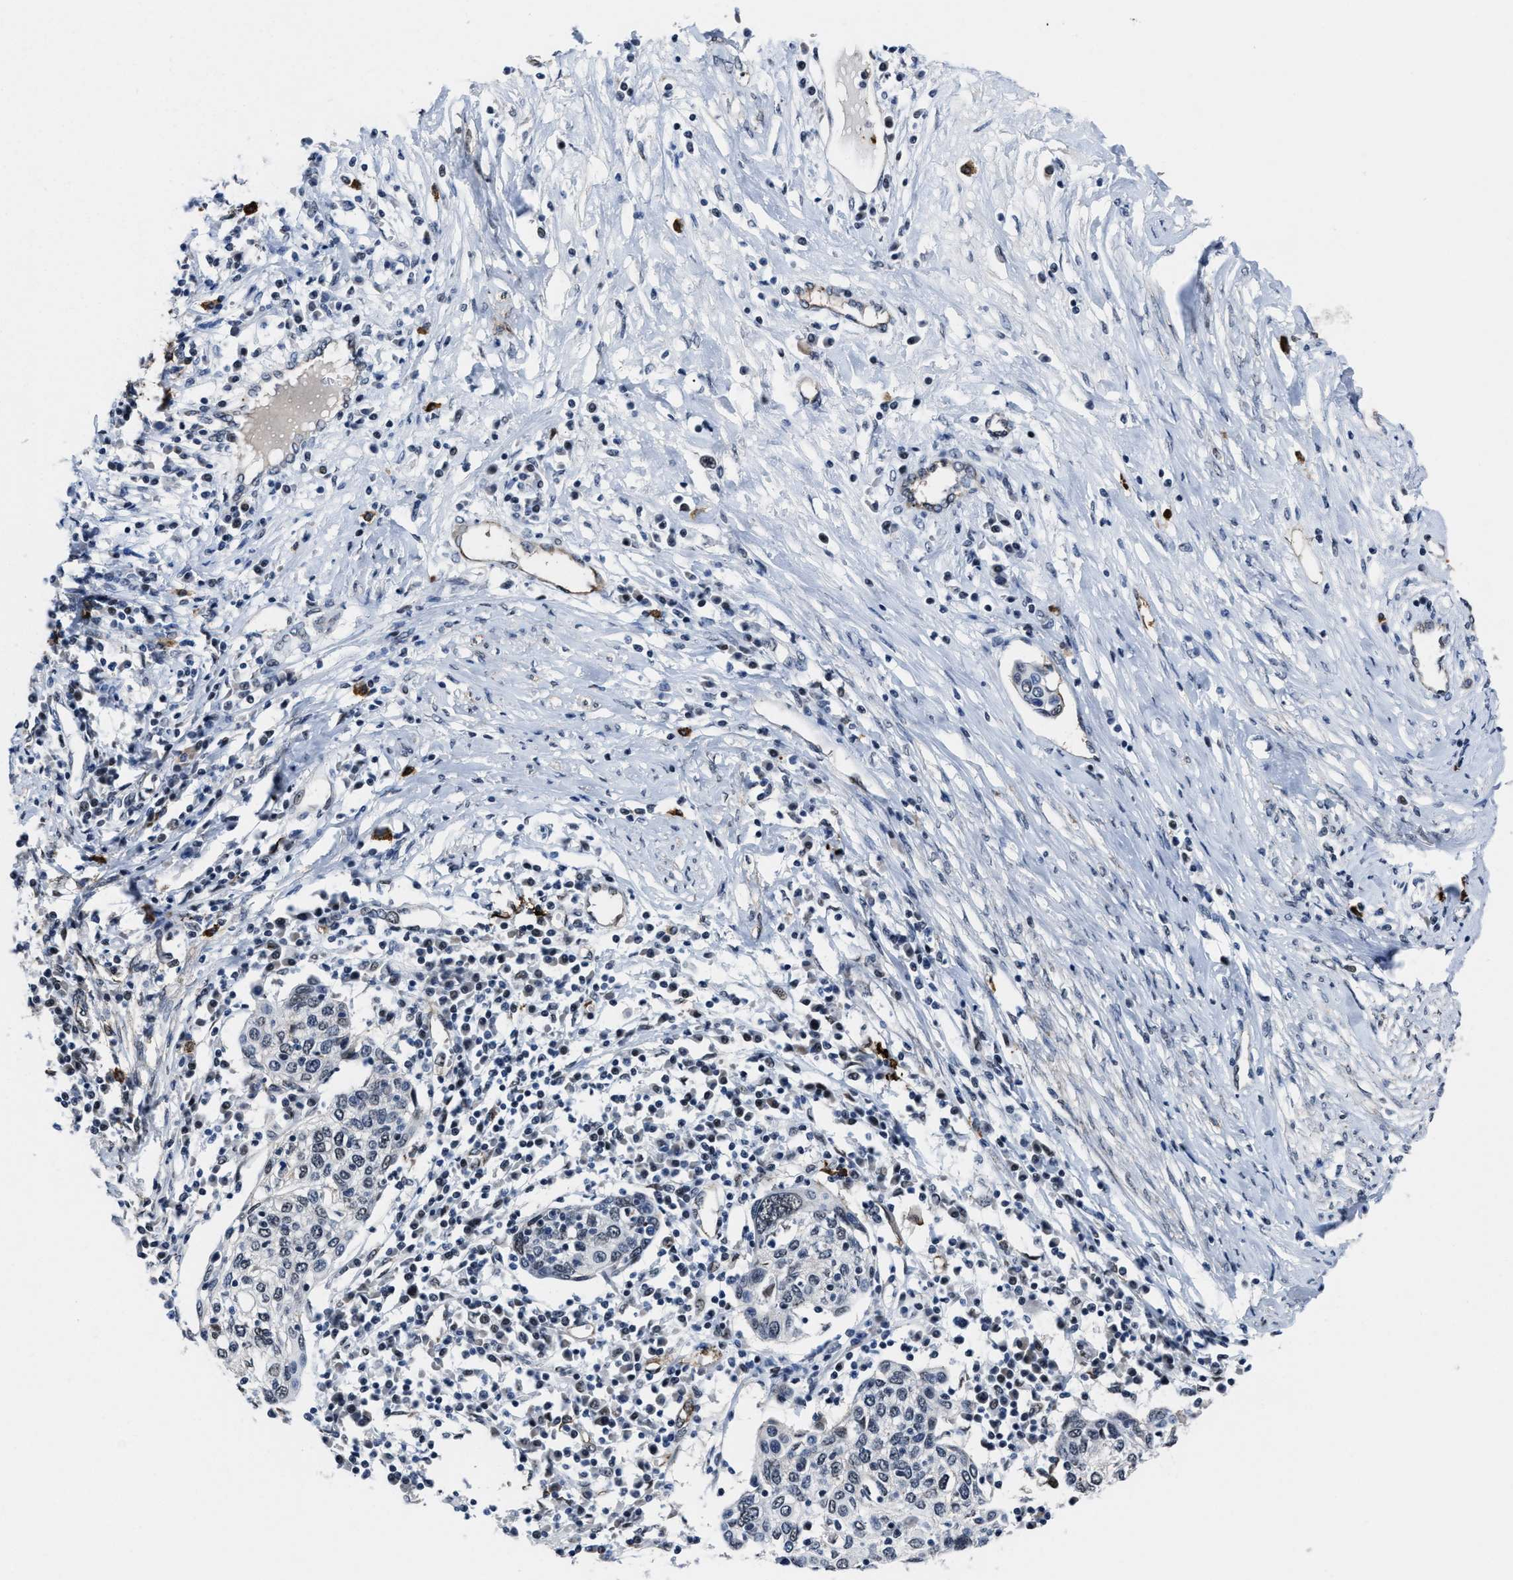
{"staining": {"intensity": "negative", "quantity": "none", "location": "none"}, "tissue": "cervical cancer", "cell_type": "Tumor cells", "image_type": "cancer", "snomed": [{"axis": "morphology", "description": "Squamous cell carcinoma, NOS"}, {"axis": "topography", "description": "Cervix"}], "caption": "High power microscopy image of an IHC micrograph of cervical squamous cell carcinoma, revealing no significant expression in tumor cells.", "gene": "MARCKSL1", "patient": {"sex": "female", "age": 40}}